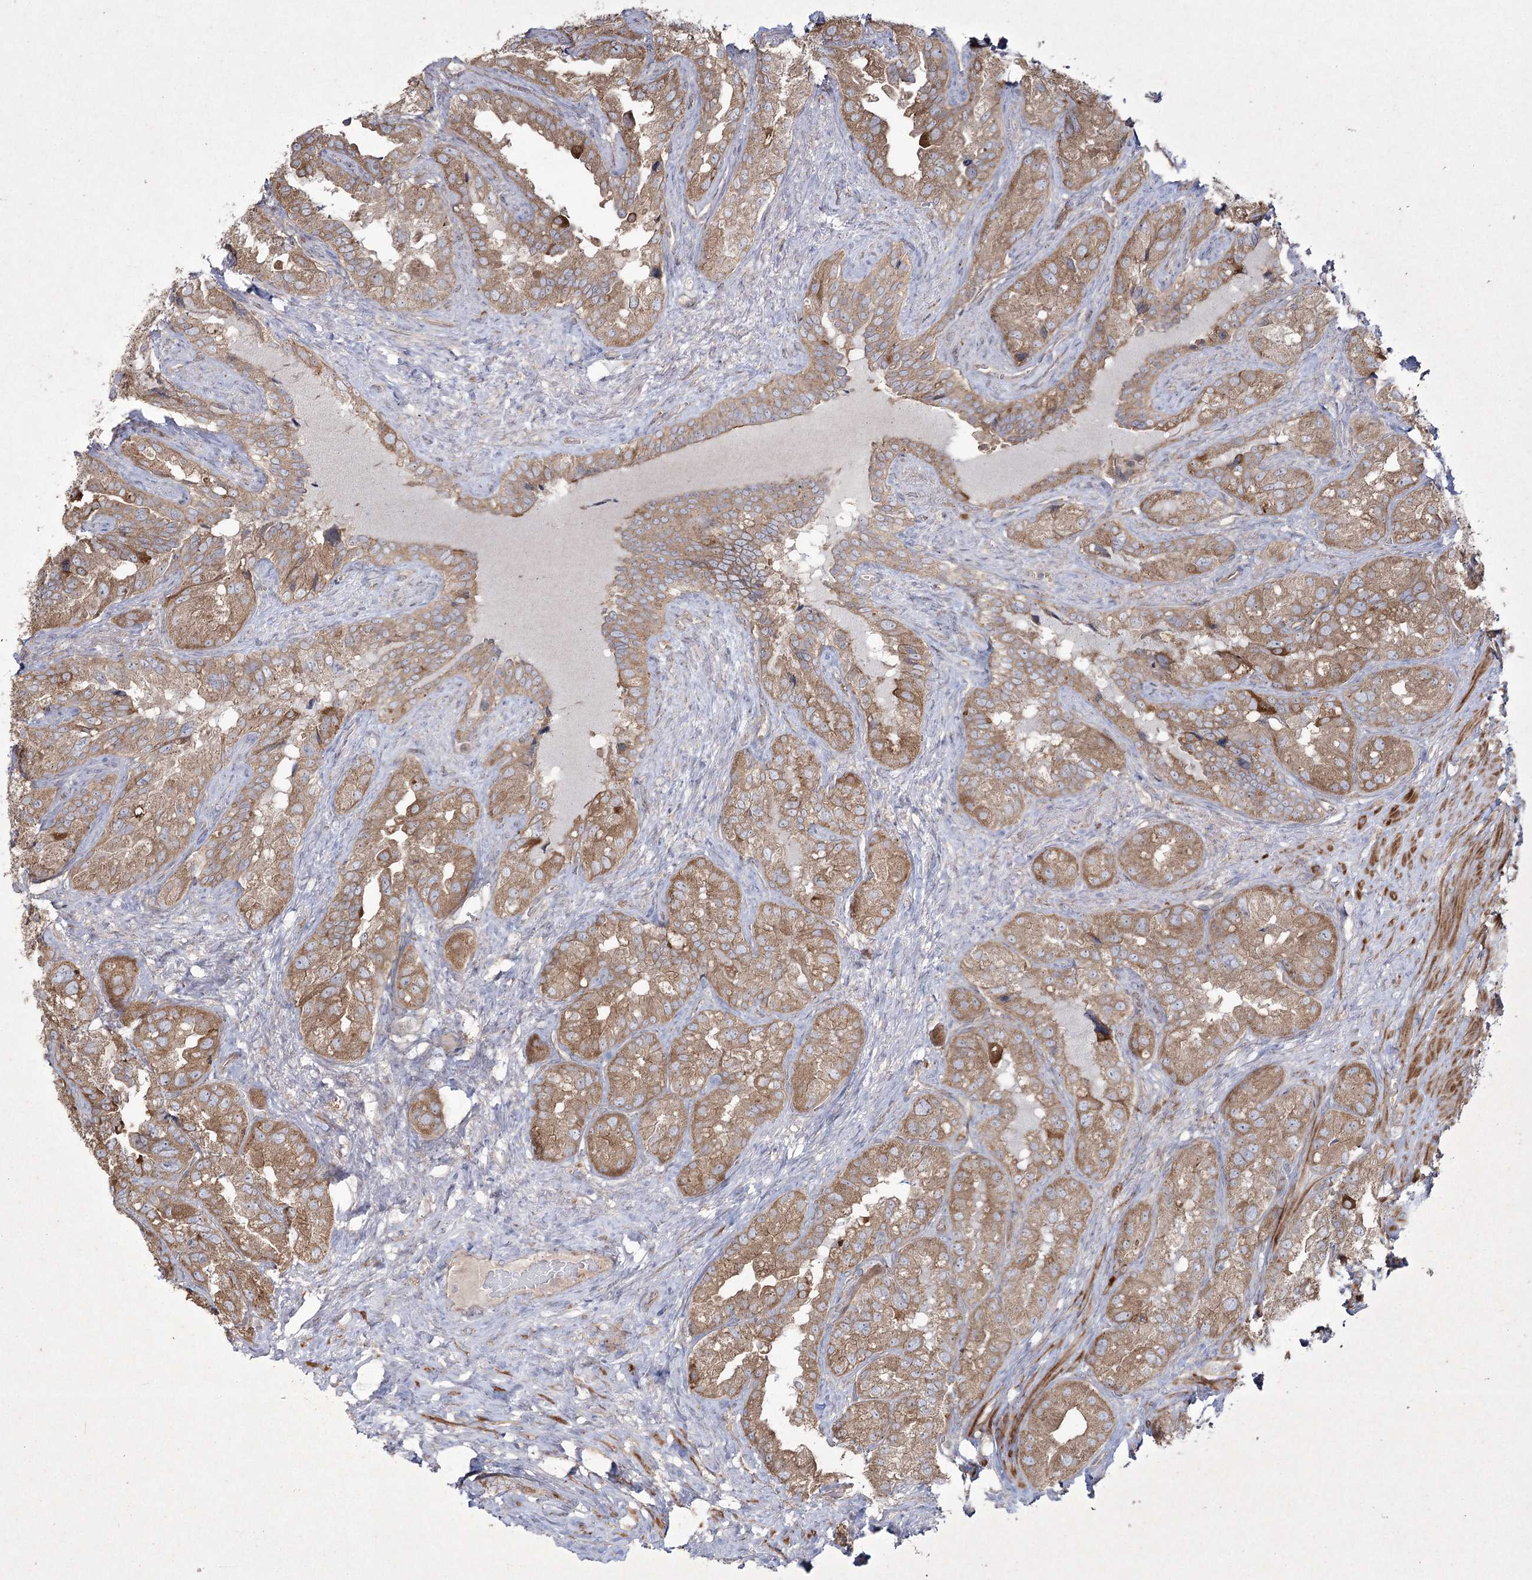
{"staining": {"intensity": "moderate", "quantity": ">75%", "location": "cytoplasmic/membranous"}, "tissue": "seminal vesicle", "cell_type": "Glandular cells", "image_type": "normal", "snomed": [{"axis": "morphology", "description": "Normal tissue, NOS"}, {"axis": "topography", "description": "Seminal veicle"}, {"axis": "topography", "description": "Peripheral nerve tissue"}], "caption": "This is a photomicrograph of IHC staining of benign seminal vesicle, which shows moderate expression in the cytoplasmic/membranous of glandular cells.", "gene": "SH3TC1", "patient": {"sex": "male", "age": 67}}